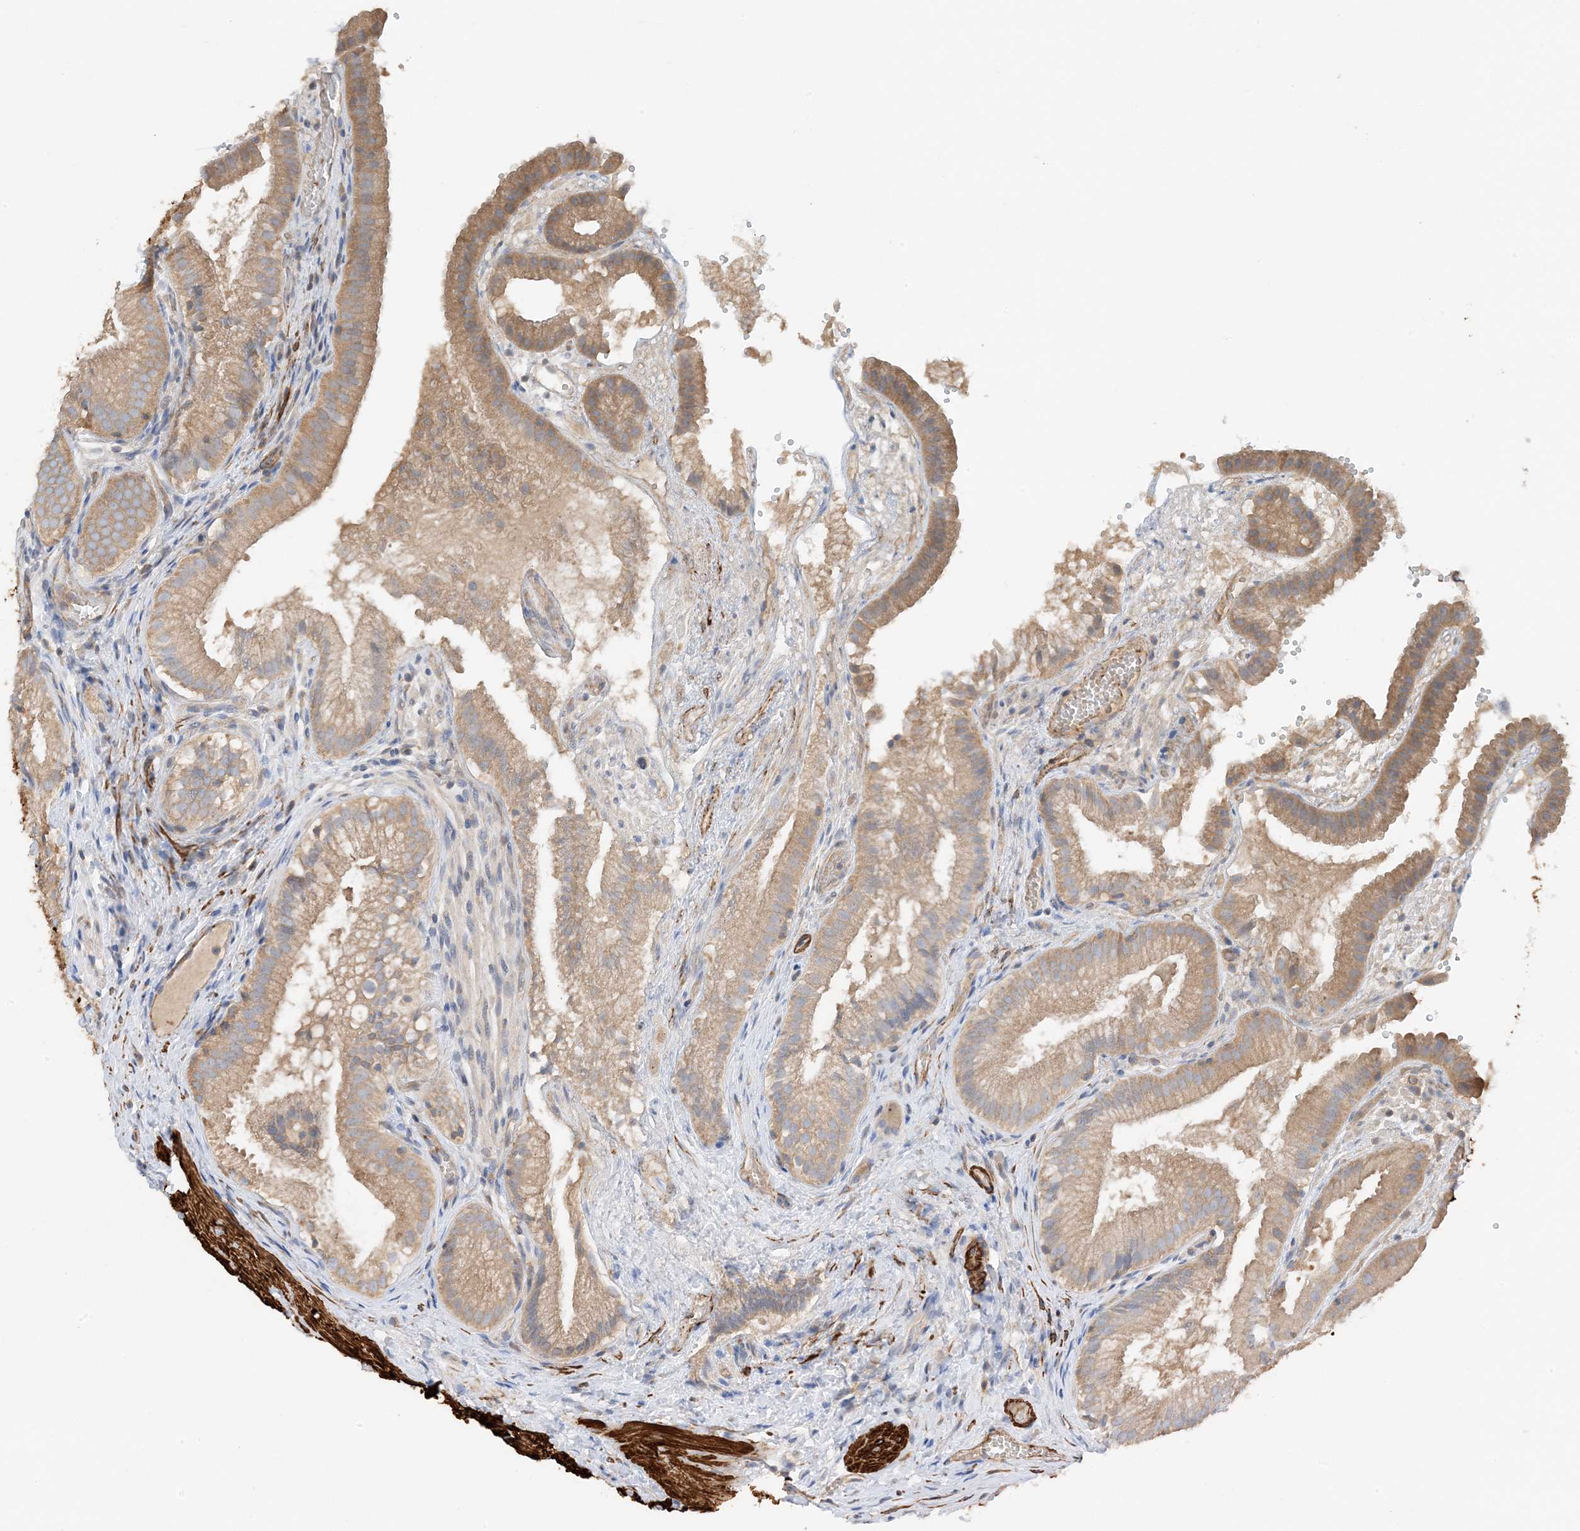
{"staining": {"intensity": "moderate", "quantity": ">75%", "location": "cytoplasmic/membranous"}, "tissue": "gallbladder", "cell_type": "Glandular cells", "image_type": "normal", "snomed": [{"axis": "morphology", "description": "Normal tissue, NOS"}, {"axis": "topography", "description": "Gallbladder"}], "caption": "Human gallbladder stained with a brown dye shows moderate cytoplasmic/membranous positive positivity in about >75% of glandular cells.", "gene": "KIFBP", "patient": {"sex": "female", "age": 30}}